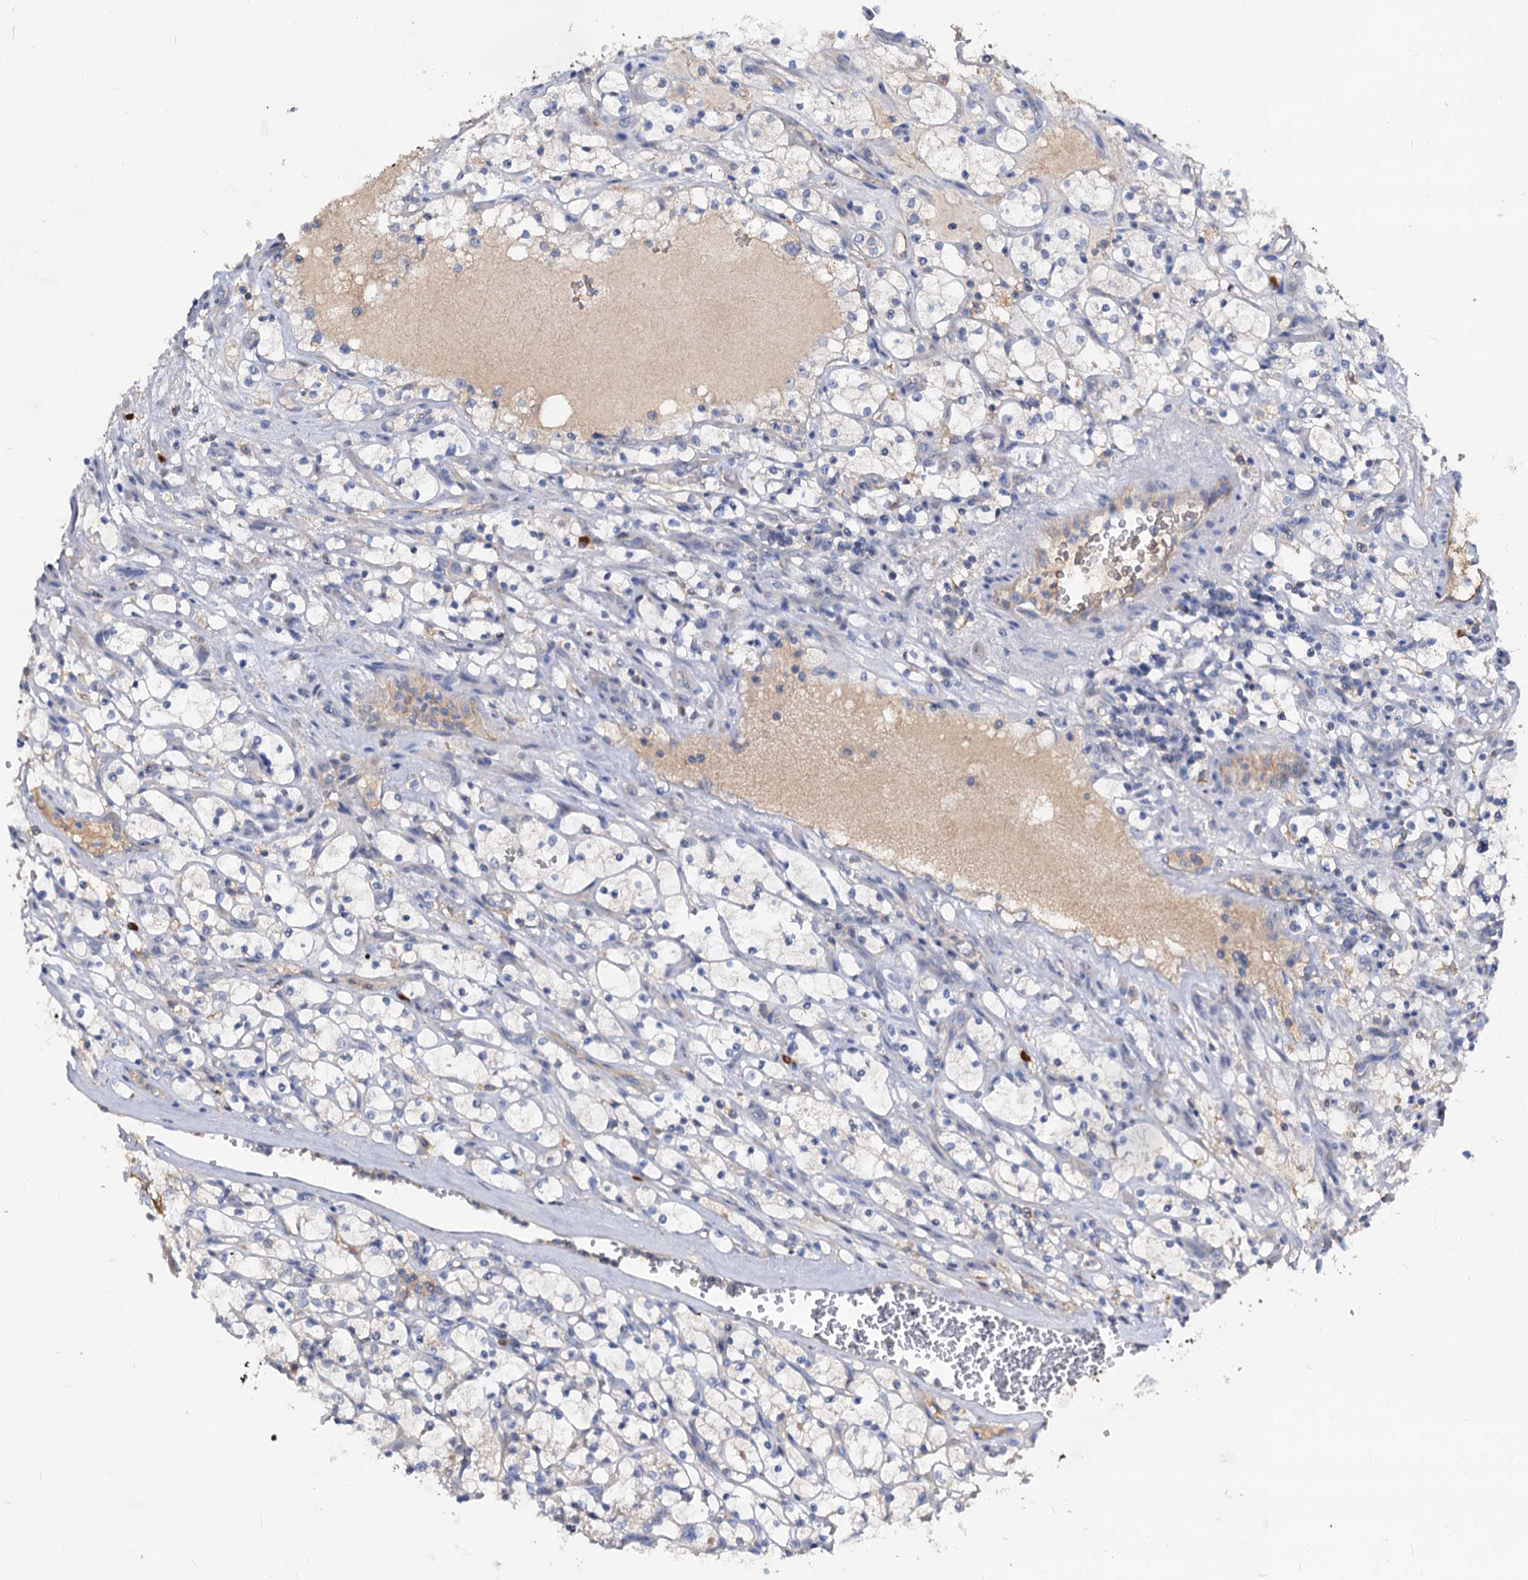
{"staining": {"intensity": "negative", "quantity": "none", "location": "none"}, "tissue": "renal cancer", "cell_type": "Tumor cells", "image_type": "cancer", "snomed": [{"axis": "morphology", "description": "Adenocarcinoma, NOS"}, {"axis": "topography", "description": "Kidney"}], "caption": "The micrograph demonstrates no staining of tumor cells in renal cancer.", "gene": "ACY3", "patient": {"sex": "female", "age": 69}}